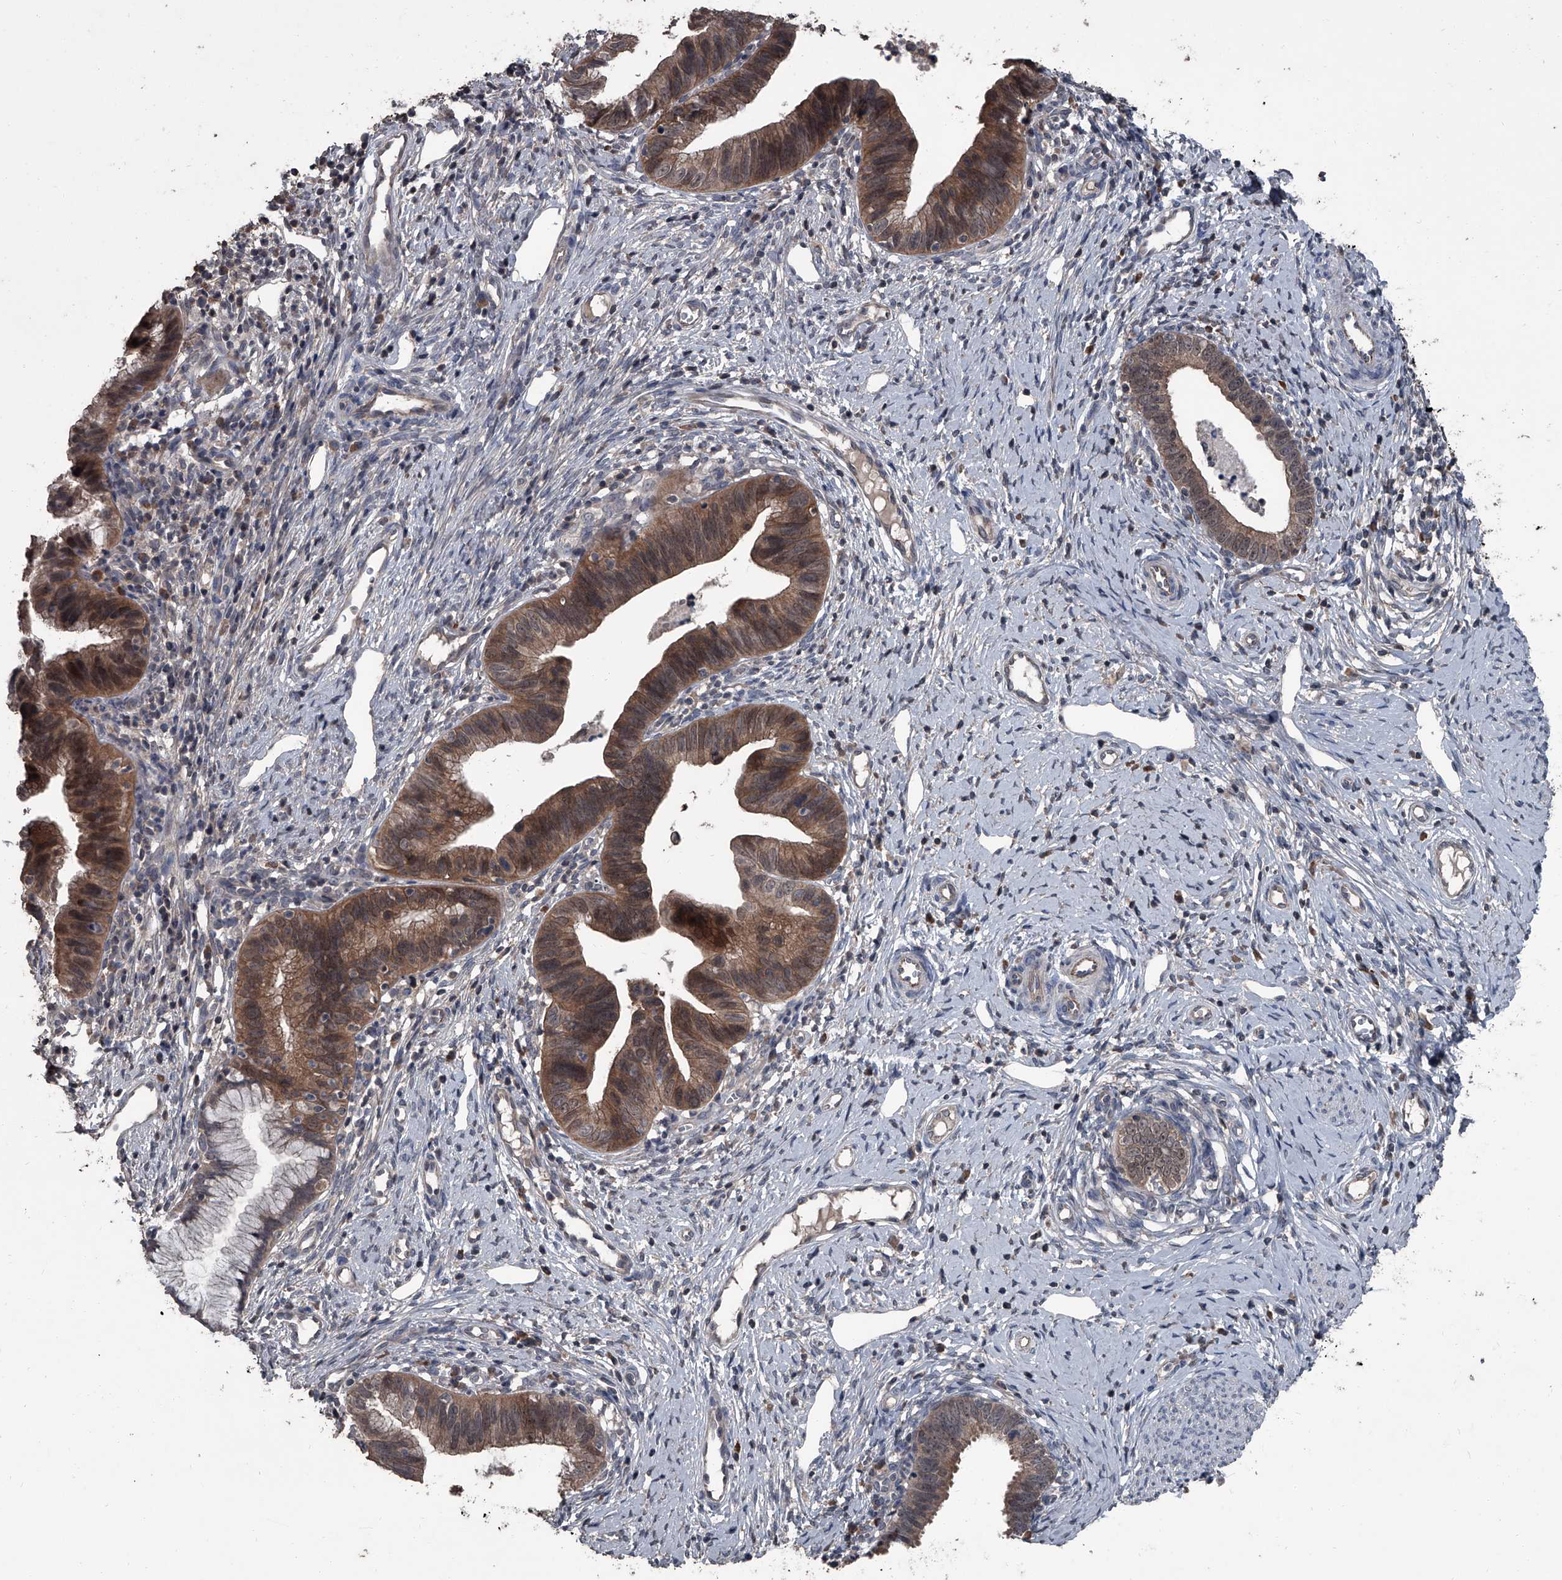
{"staining": {"intensity": "moderate", "quantity": ">75%", "location": "cytoplasmic/membranous,nuclear"}, "tissue": "cervical cancer", "cell_type": "Tumor cells", "image_type": "cancer", "snomed": [{"axis": "morphology", "description": "Adenocarcinoma, NOS"}, {"axis": "topography", "description": "Cervix"}], "caption": "DAB (3,3'-diaminobenzidine) immunohistochemical staining of cervical adenocarcinoma exhibits moderate cytoplasmic/membranous and nuclear protein staining in approximately >75% of tumor cells. The protein of interest is stained brown, and the nuclei are stained in blue (DAB (3,3'-diaminobenzidine) IHC with brightfield microscopy, high magnification).", "gene": "OARD1", "patient": {"sex": "female", "age": 36}}